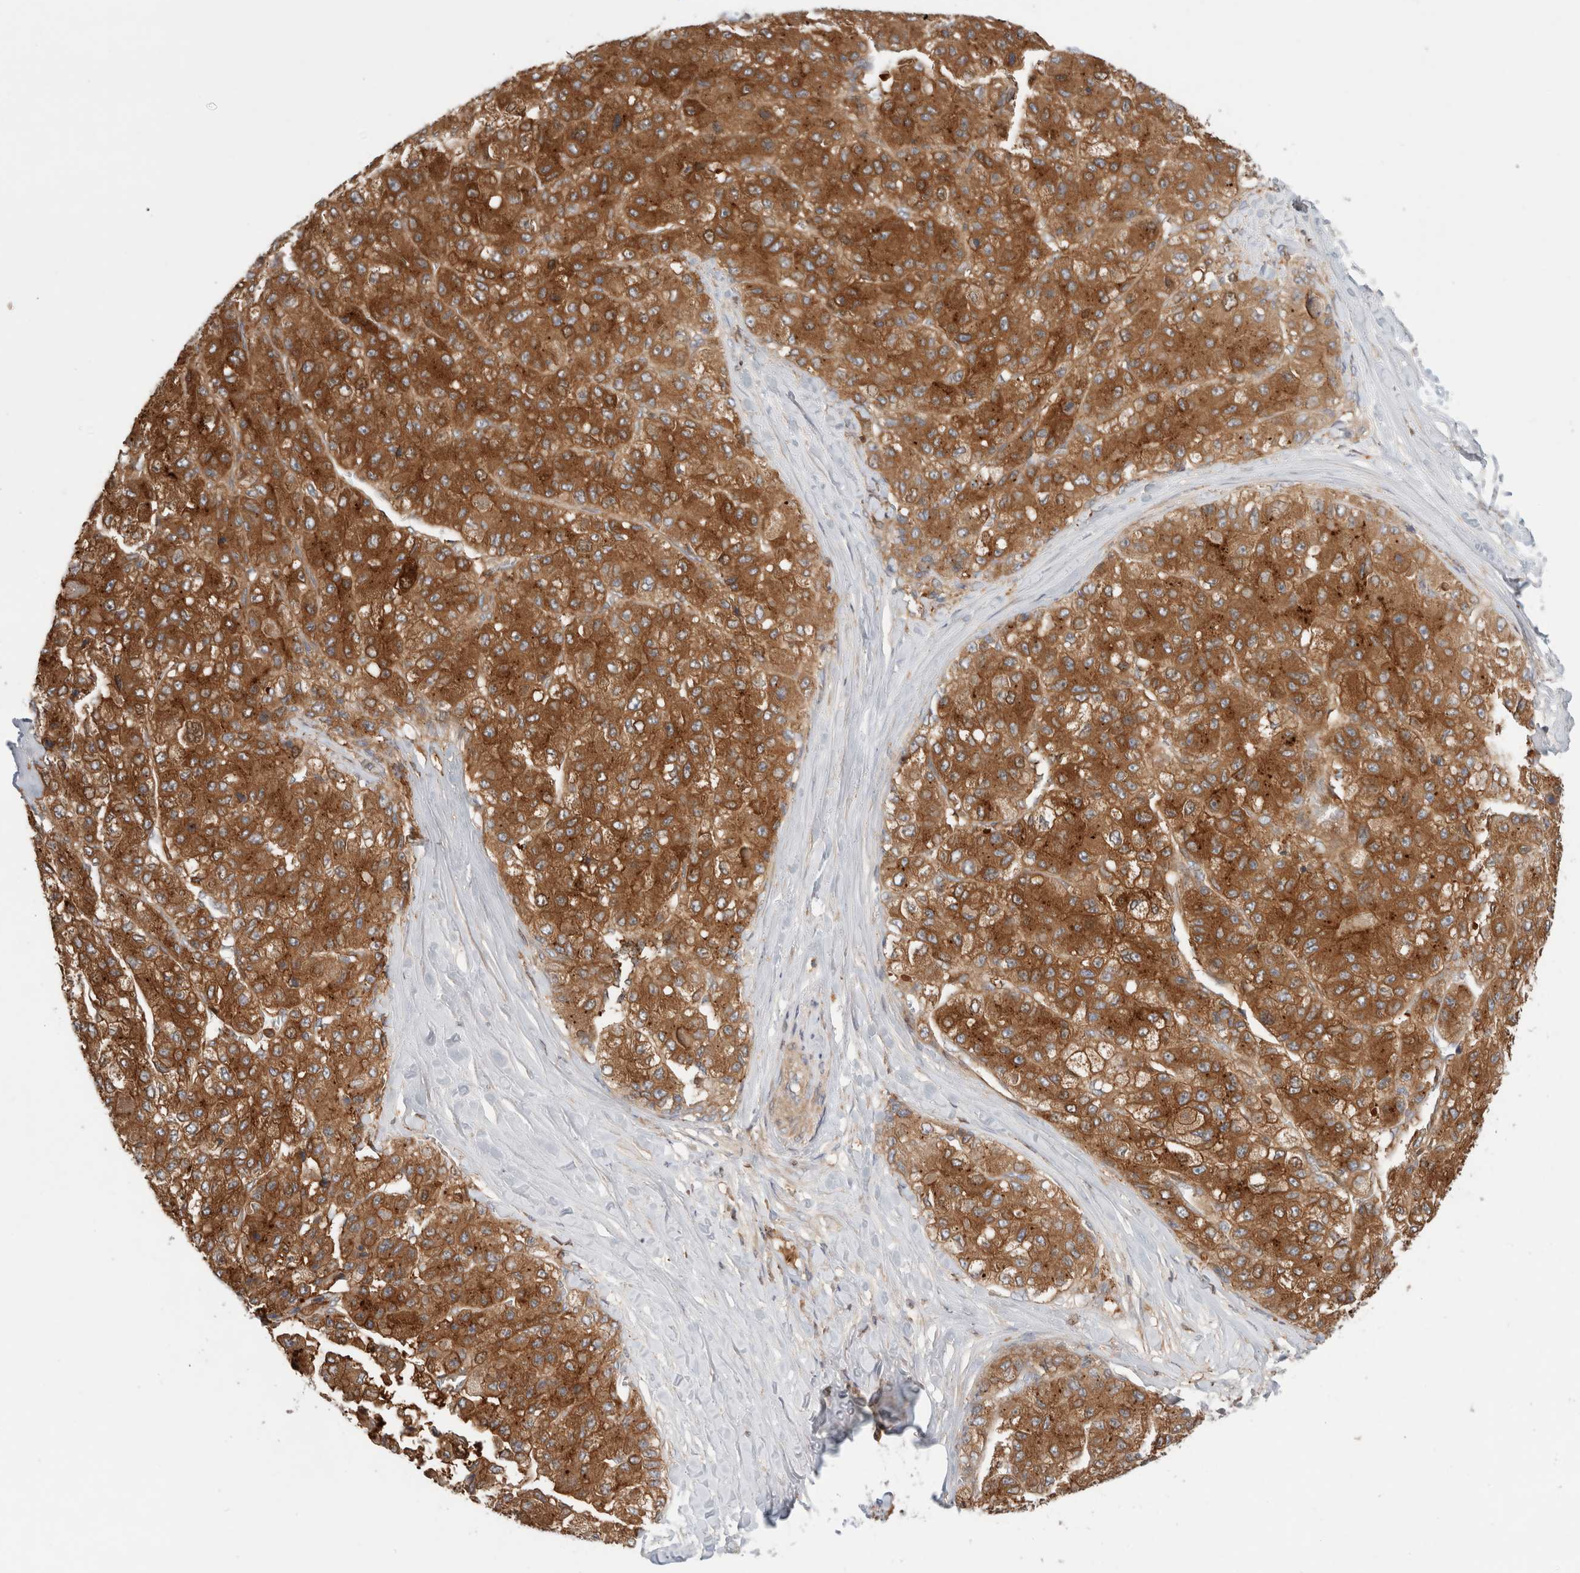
{"staining": {"intensity": "strong", "quantity": ">75%", "location": "cytoplasmic/membranous"}, "tissue": "liver cancer", "cell_type": "Tumor cells", "image_type": "cancer", "snomed": [{"axis": "morphology", "description": "Carcinoma, Hepatocellular, NOS"}, {"axis": "topography", "description": "Liver"}], "caption": "High-magnification brightfield microscopy of liver cancer (hepatocellular carcinoma) stained with DAB (3,3'-diaminobenzidine) (brown) and counterstained with hematoxylin (blue). tumor cells exhibit strong cytoplasmic/membranous positivity is seen in approximately>75% of cells.", "gene": "KLHL14", "patient": {"sex": "male", "age": 80}}